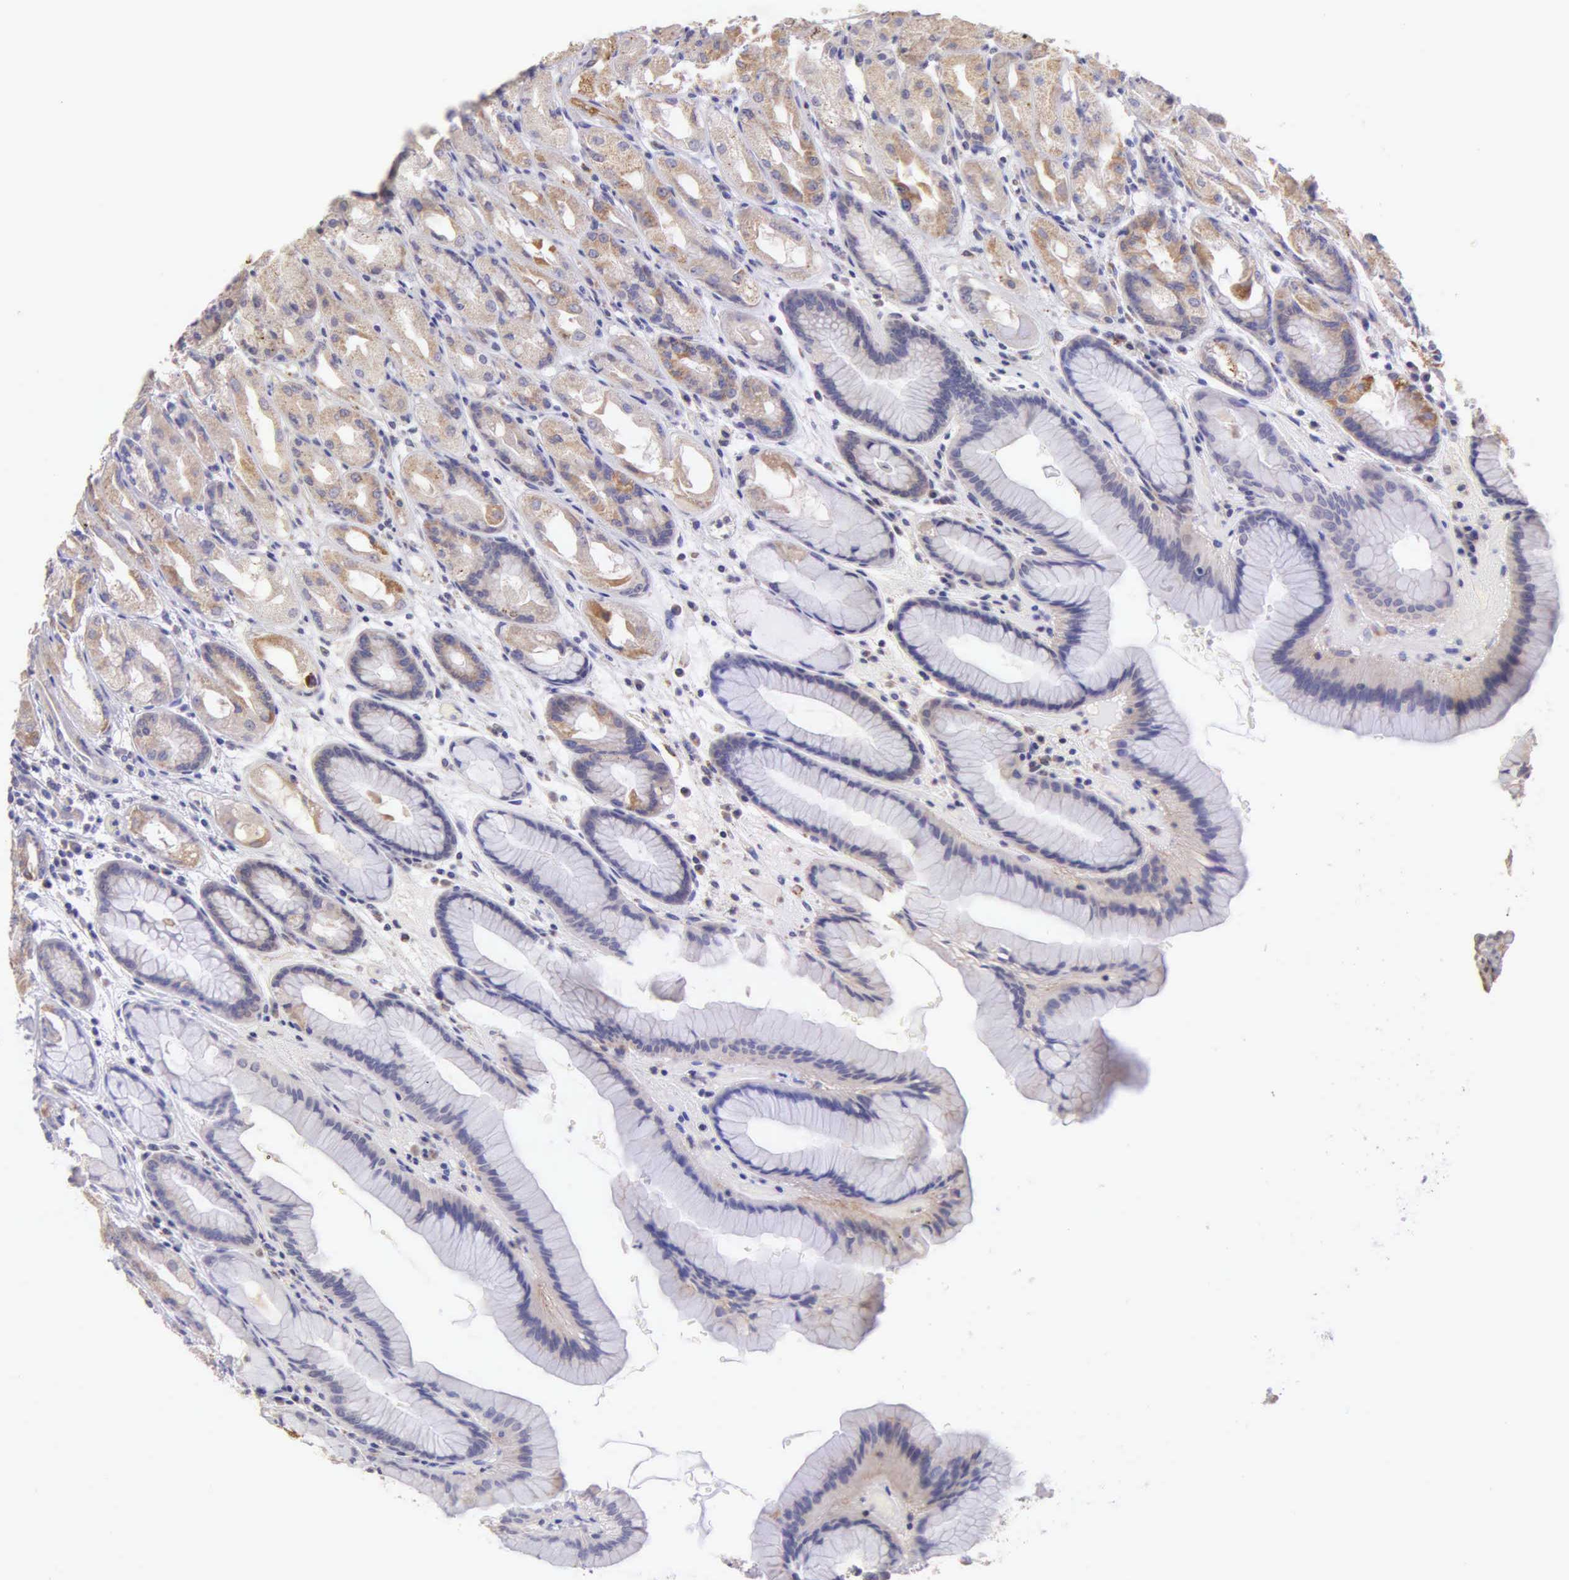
{"staining": {"intensity": "weak", "quantity": "25%-75%", "location": "cytoplasmic/membranous"}, "tissue": "stomach", "cell_type": "Glandular cells", "image_type": "normal", "snomed": [{"axis": "morphology", "description": "Normal tissue, NOS"}, {"axis": "topography", "description": "Stomach, upper"}], "caption": "Stomach stained for a protein displays weak cytoplasmic/membranous positivity in glandular cells. The protein of interest is shown in brown color, while the nuclei are stained blue.", "gene": "ESR1", "patient": {"sex": "female", "age": 75}}